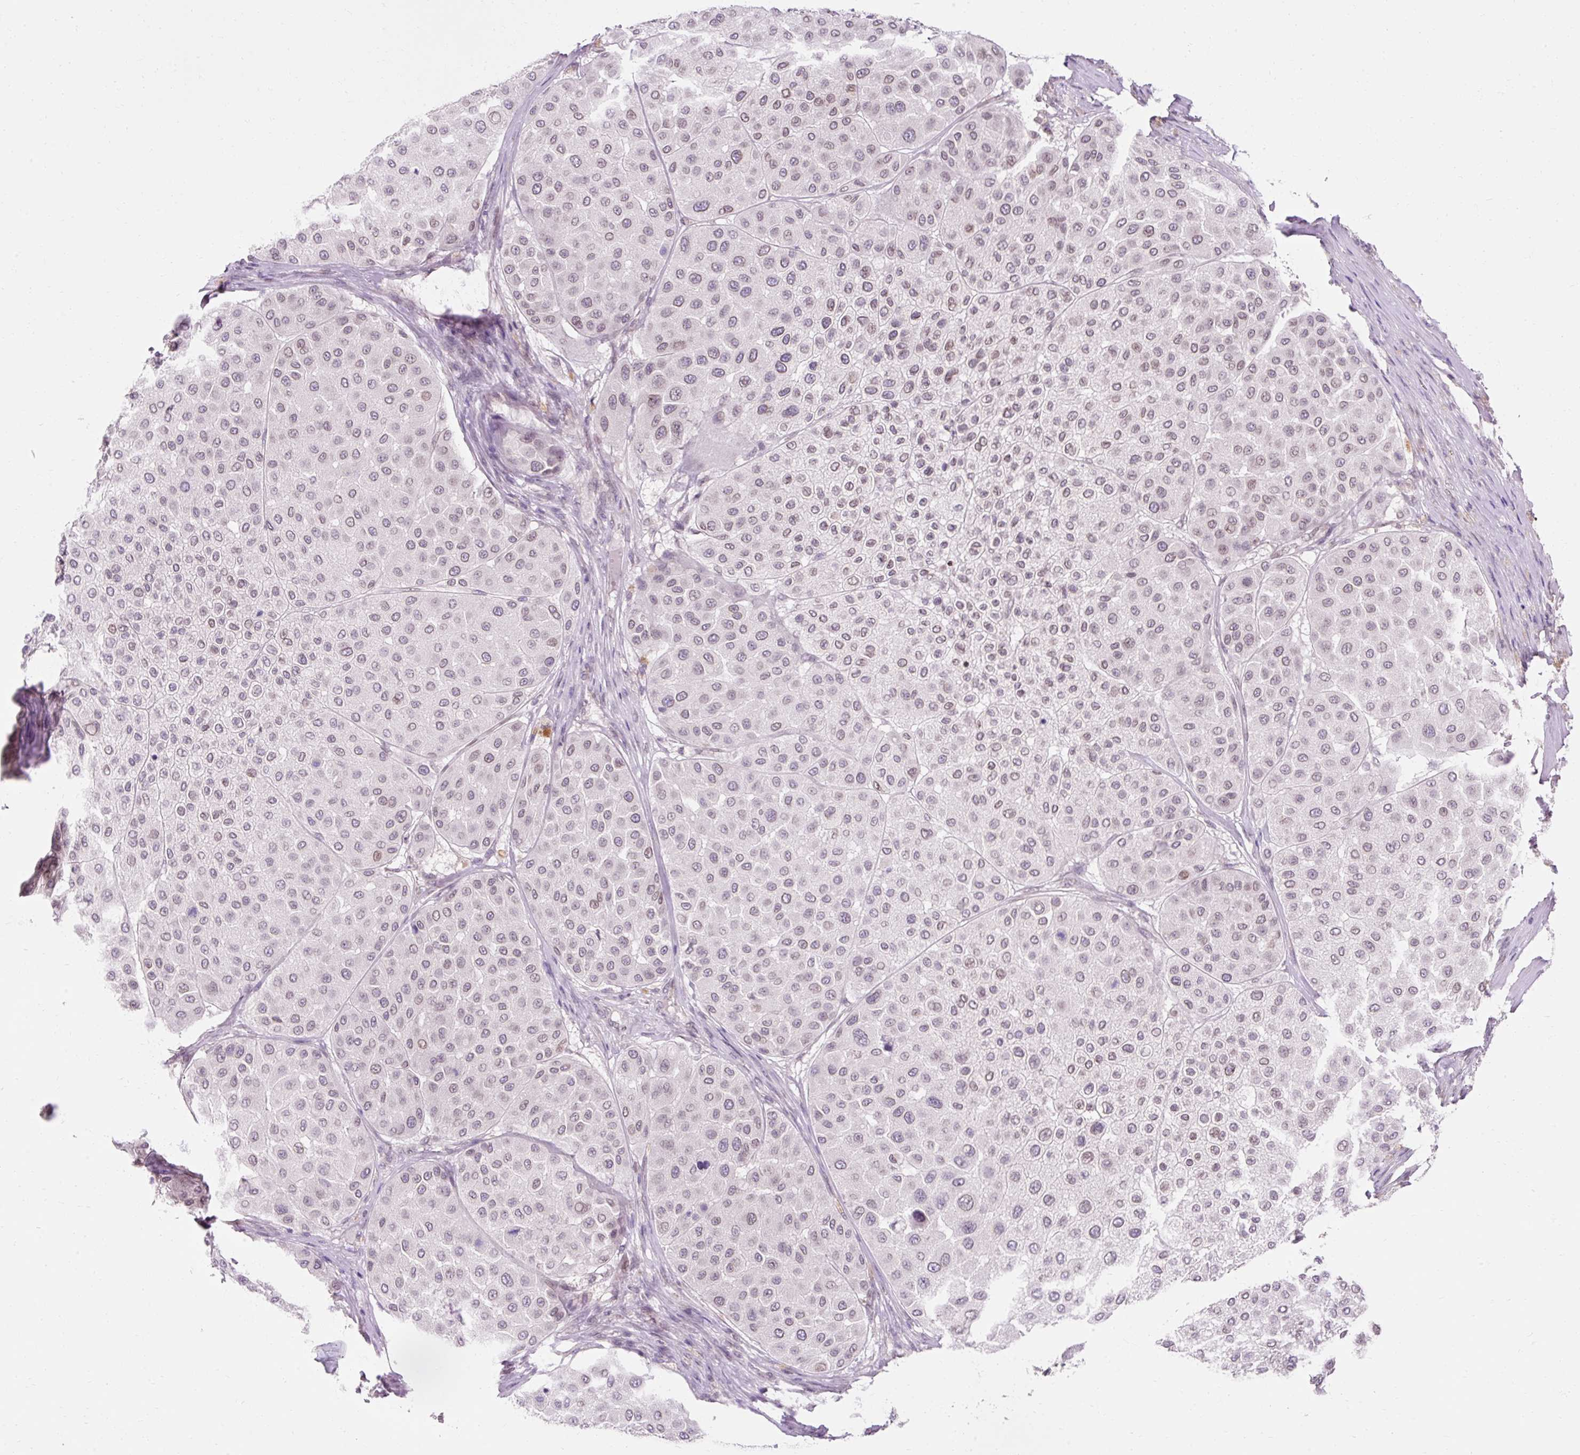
{"staining": {"intensity": "weak", "quantity": "<25%", "location": "cytoplasmic/membranous,nuclear"}, "tissue": "melanoma", "cell_type": "Tumor cells", "image_type": "cancer", "snomed": [{"axis": "morphology", "description": "Malignant melanoma, Metastatic site"}, {"axis": "topography", "description": "Smooth muscle"}], "caption": "A high-resolution image shows immunohistochemistry staining of melanoma, which shows no significant expression in tumor cells.", "gene": "ZNF610", "patient": {"sex": "male", "age": 41}}